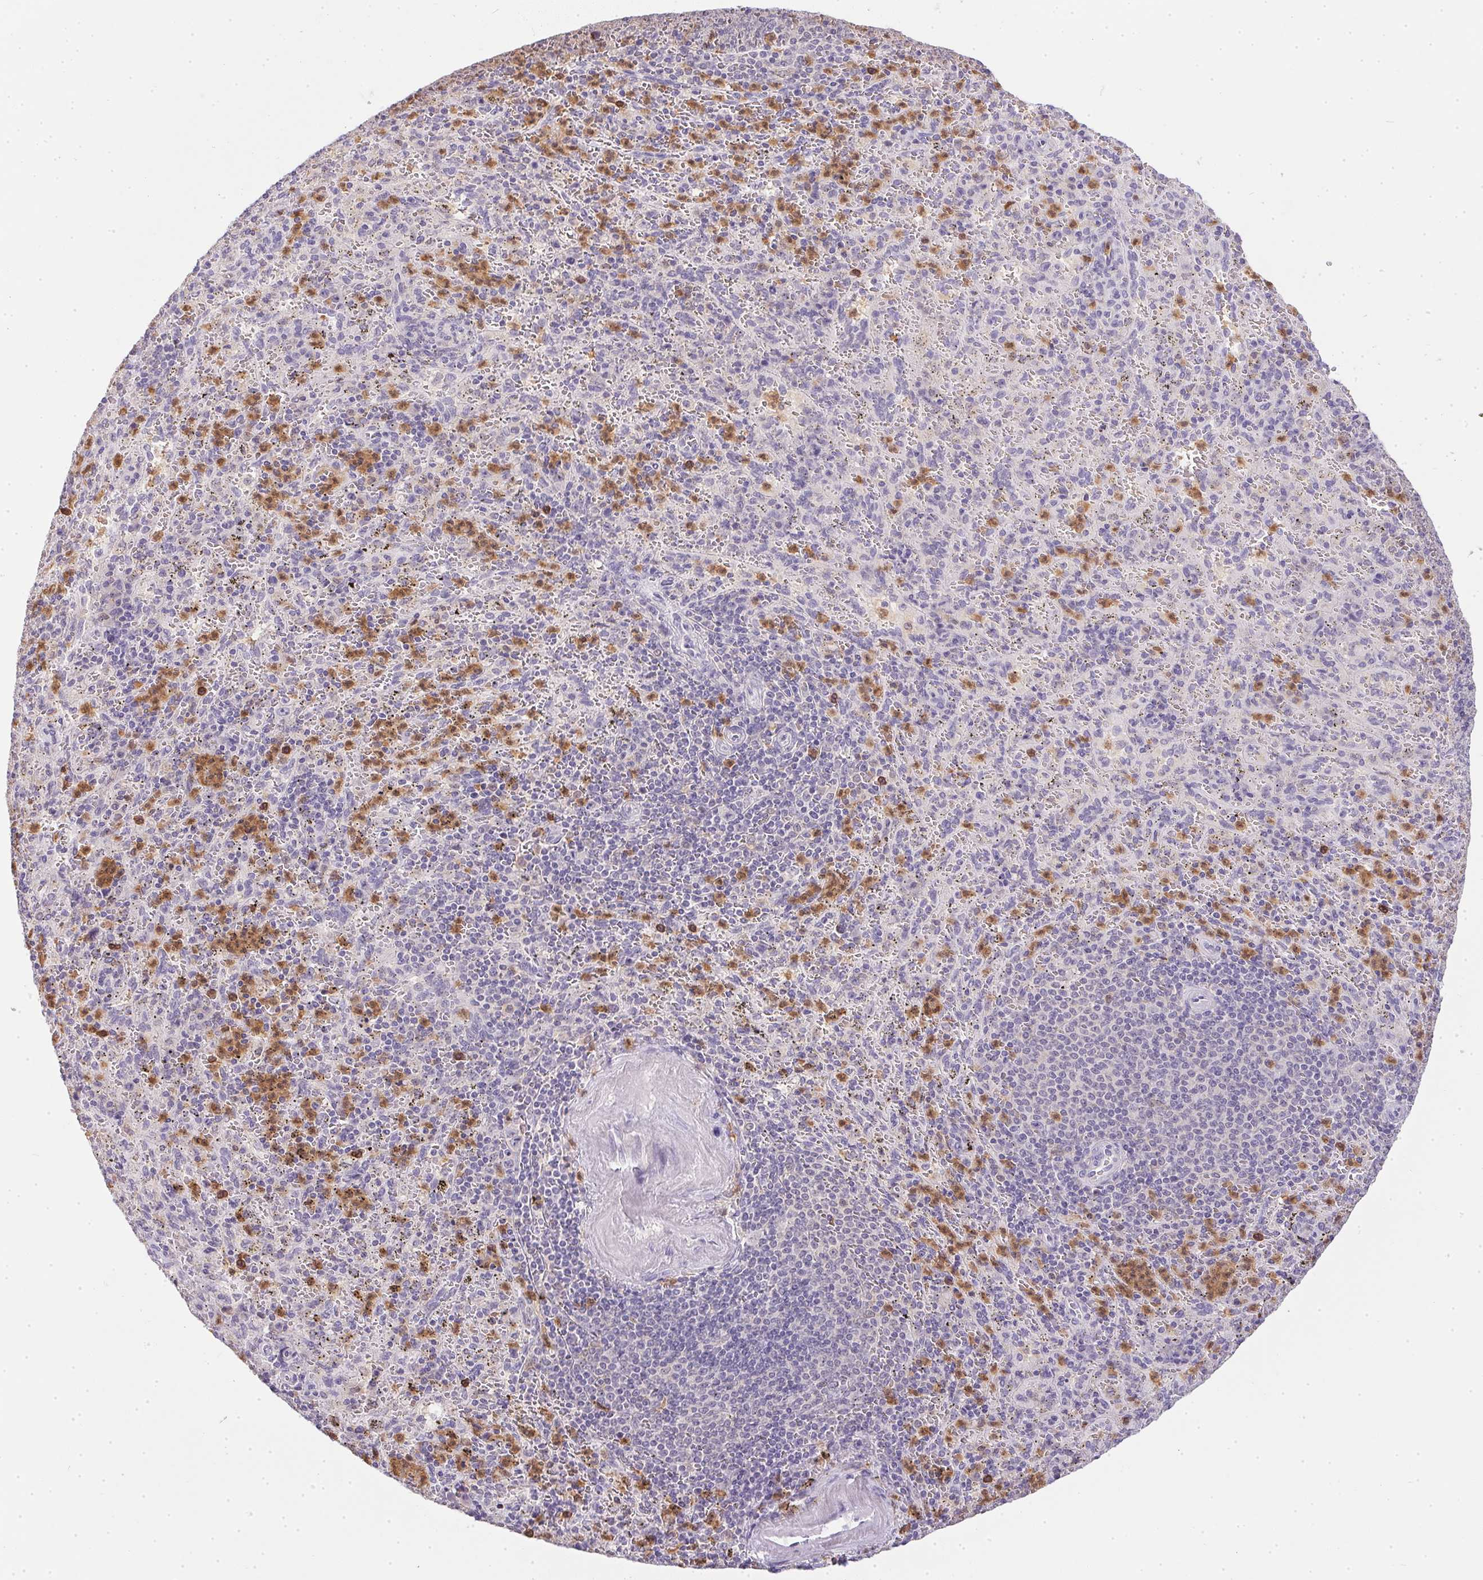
{"staining": {"intensity": "moderate", "quantity": "<25%", "location": "cytoplasmic/membranous"}, "tissue": "spleen", "cell_type": "Cells in red pulp", "image_type": "normal", "snomed": [{"axis": "morphology", "description": "Normal tissue, NOS"}, {"axis": "topography", "description": "Spleen"}], "caption": "Immunohistochemistry staining of benign spleen, which demonstrates low levels of moderate cytoplasmic/membranous staining in about <25% of cells in red pulp indicating moderate cytoplasmic/membranous protein staining. The staining was performed using DAB (brown) for protein detection and nuclei were counterstained in hematoxylin (blue).", "gene": "DNAJC5G", "patient": {"sex": "male", "age": 57}}